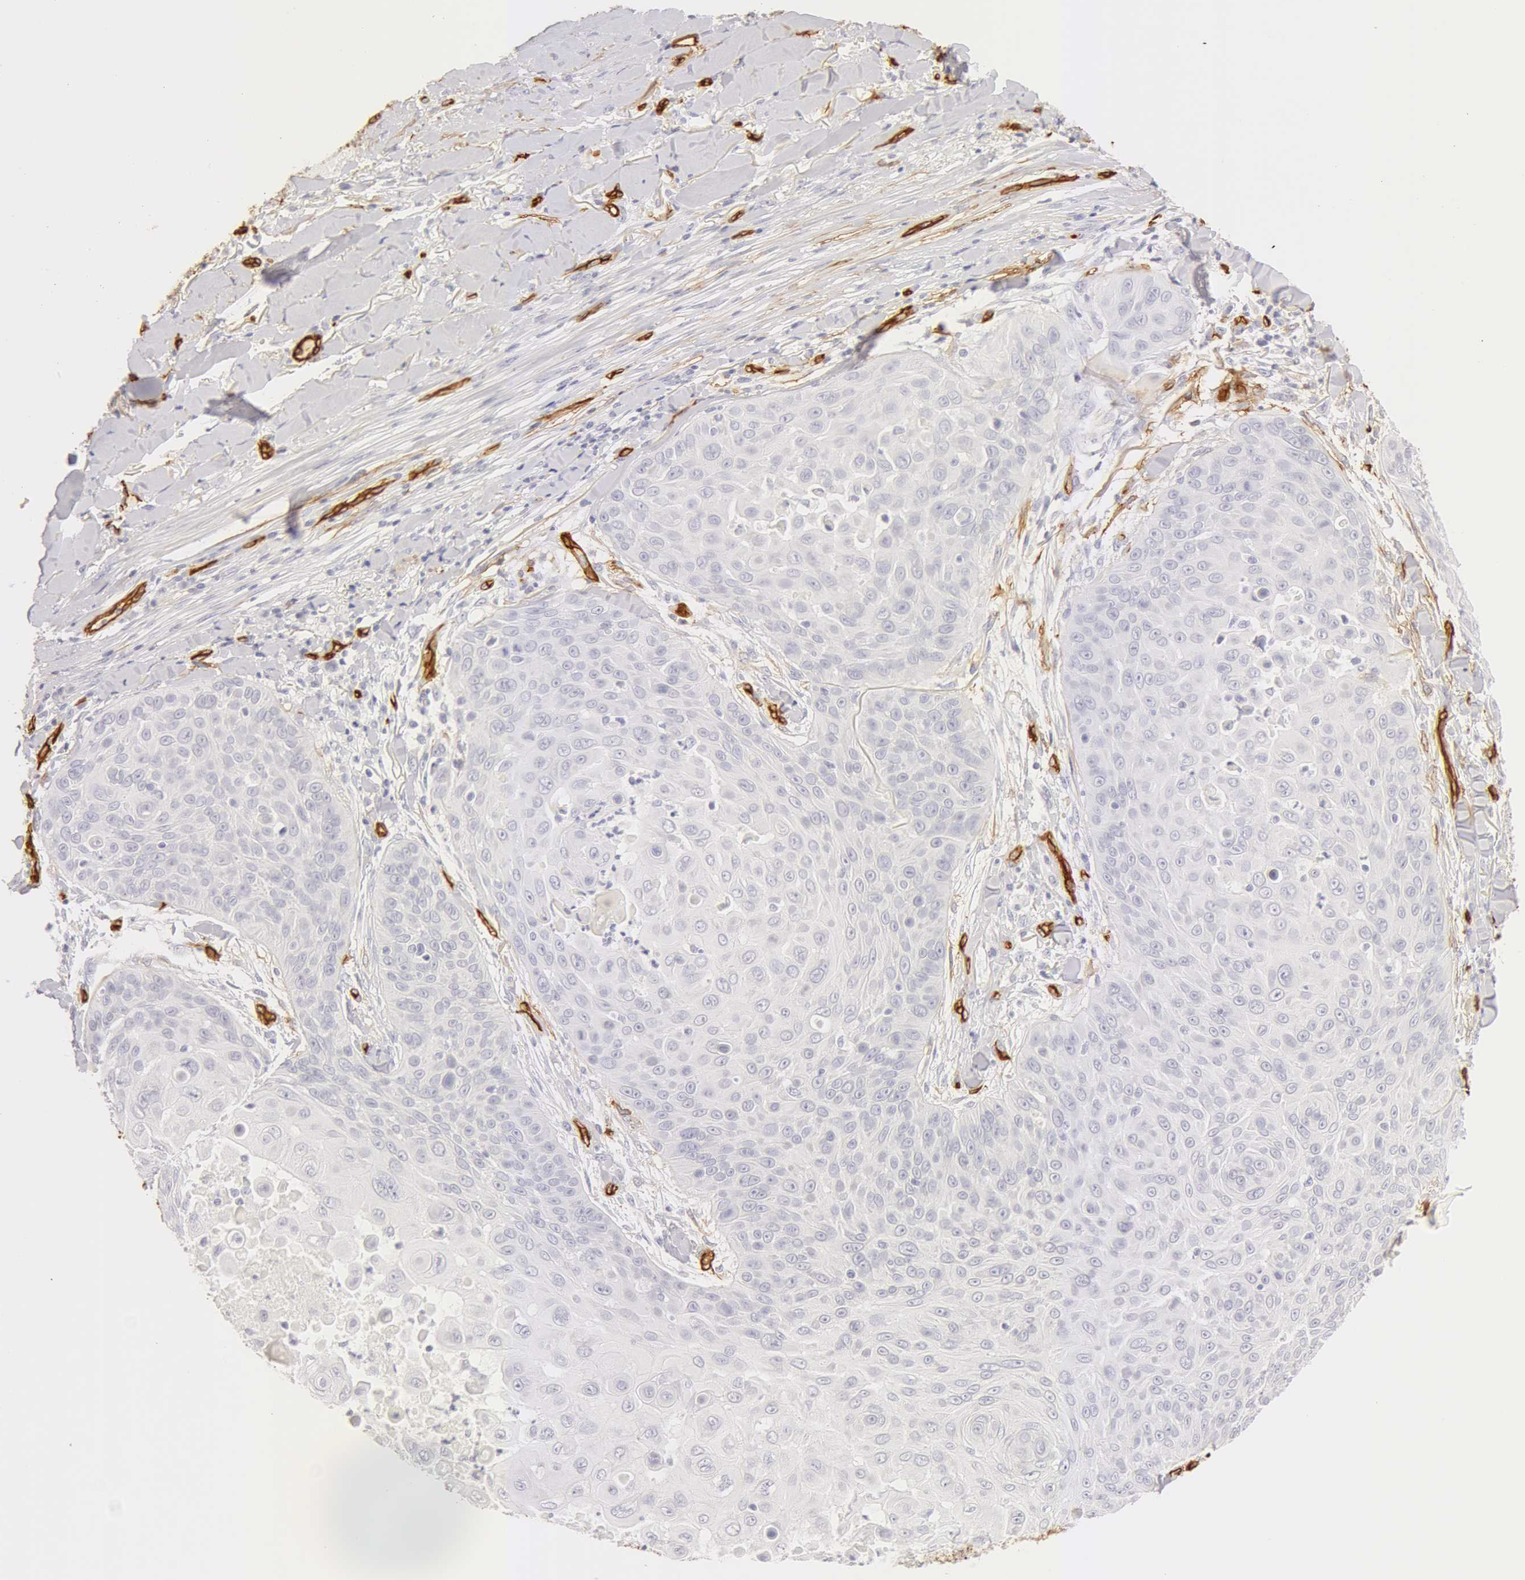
{"staining": {"intensity": "negative", "quantity": "none", "location": "none"}, "tissue": "skin cancer", "cell_type": "Tumor cells", "image_type": "cancer", "snomed": [{"axis": "morphology", "description": "Squamous cell carcinoma, NOS"}, {"axis": "topography", "description": "Skin"}], "caption": "This image is of skin cancer (squamous cell carcinoma) stained with immunohistochemistry to label a protein in brown with the nuclei are counter-stained blue. There is no expression in tumor cells.", "gene": "AQP1", "patient": {"sex": "male", "age": 82}}